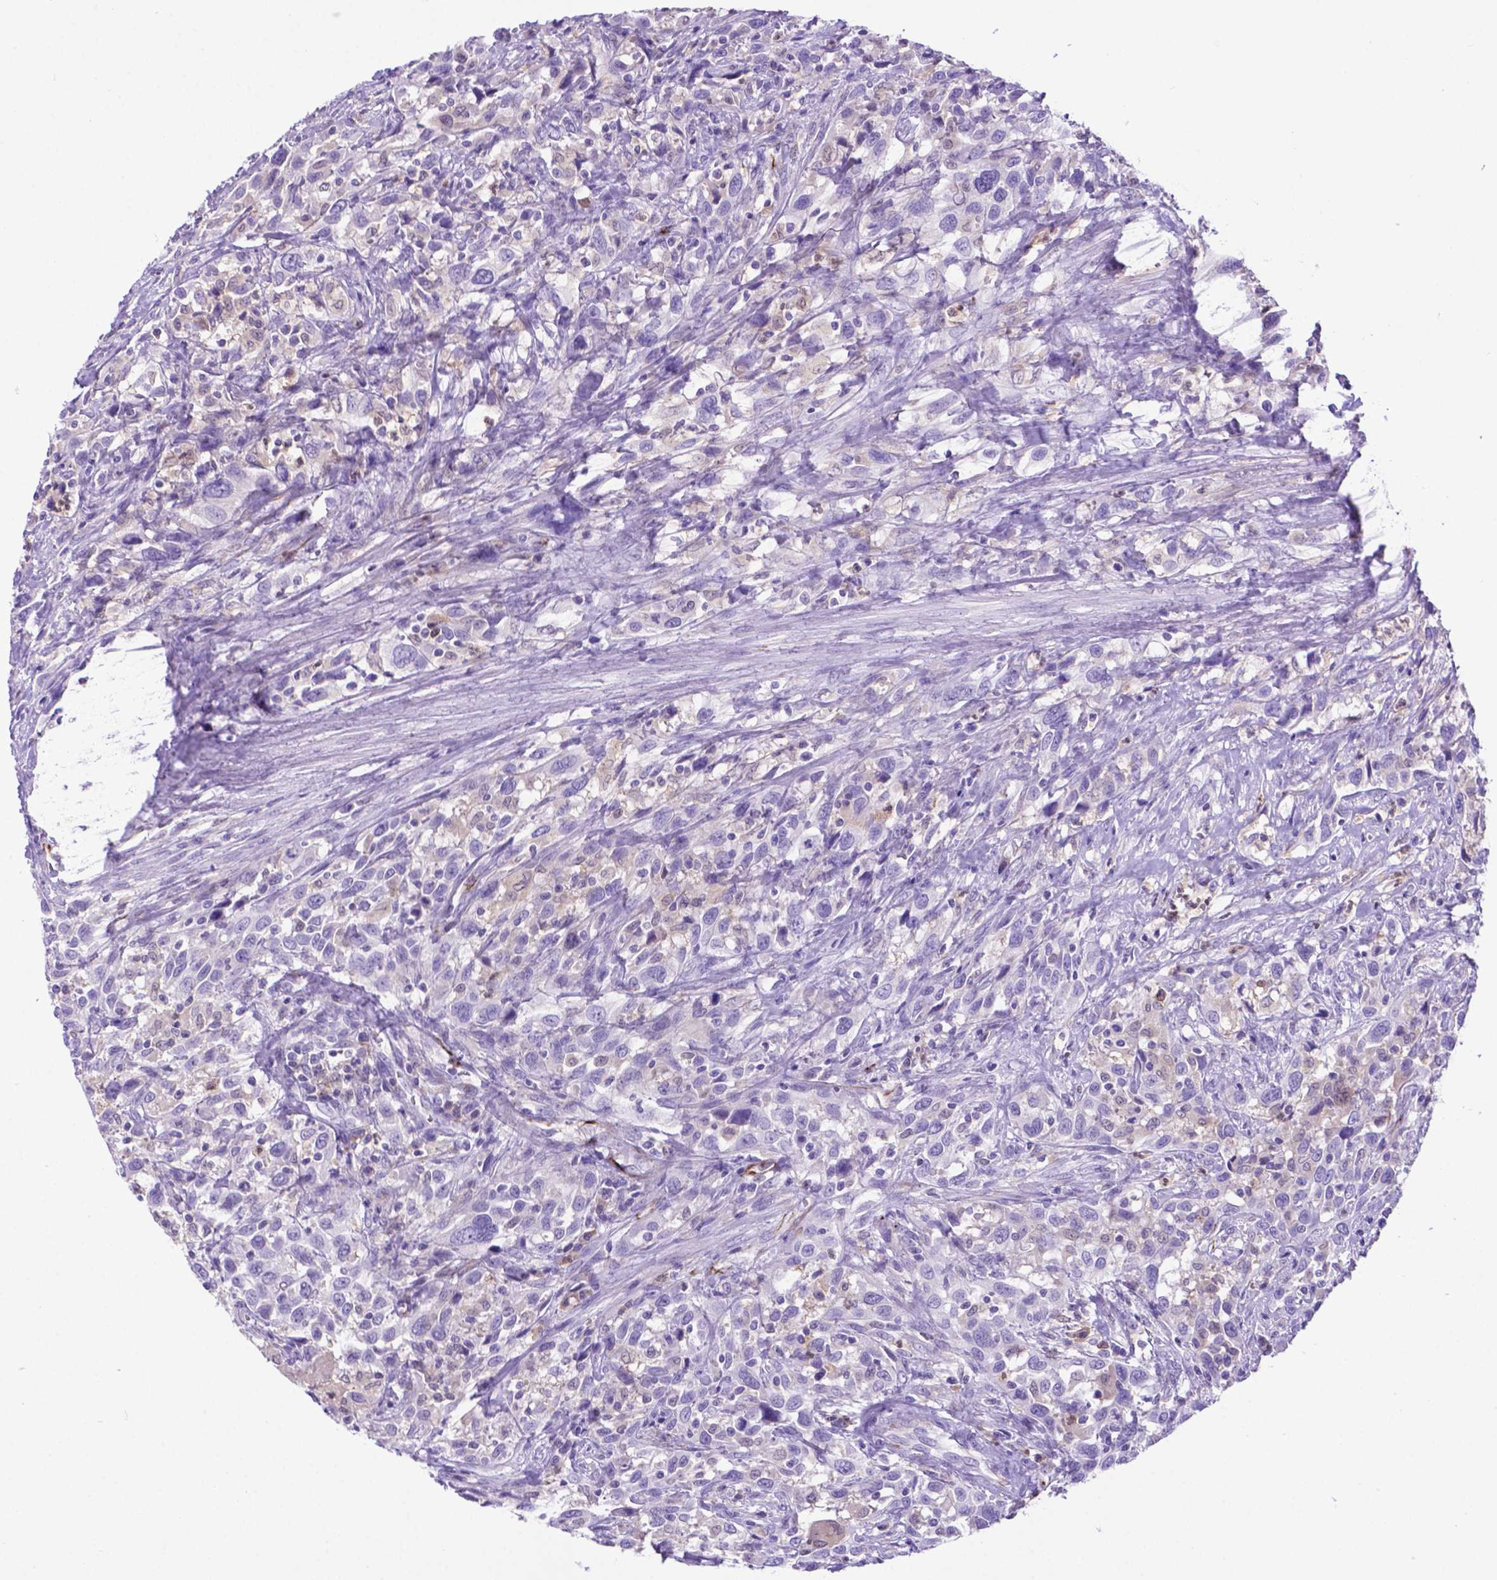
{"staining": {"intensity": "negative", "quantity": "none", "location": "none"}, "tissue": "urothelial cancer", "cell_type": "Tumor cells", "image_type": "cancer", "snomed": [{"axis": "morphology", "description": "Urothelial carcinoma, NOS"}, {"axis": "morphology", "description": "Urothelial carcinoma, High grade"}, {"axis": "topography", "description": "Urinary bladder"}], "caption": "Immunohistochemistry image of neoplastic tissue: transitional cell carcinoma stained with DAB (3,3'-diaminobenzidine) reveals no significant protein positivity in tumor cells.", "gene": "LZTR1", "patient": {"sex": "female", "age": 64}}